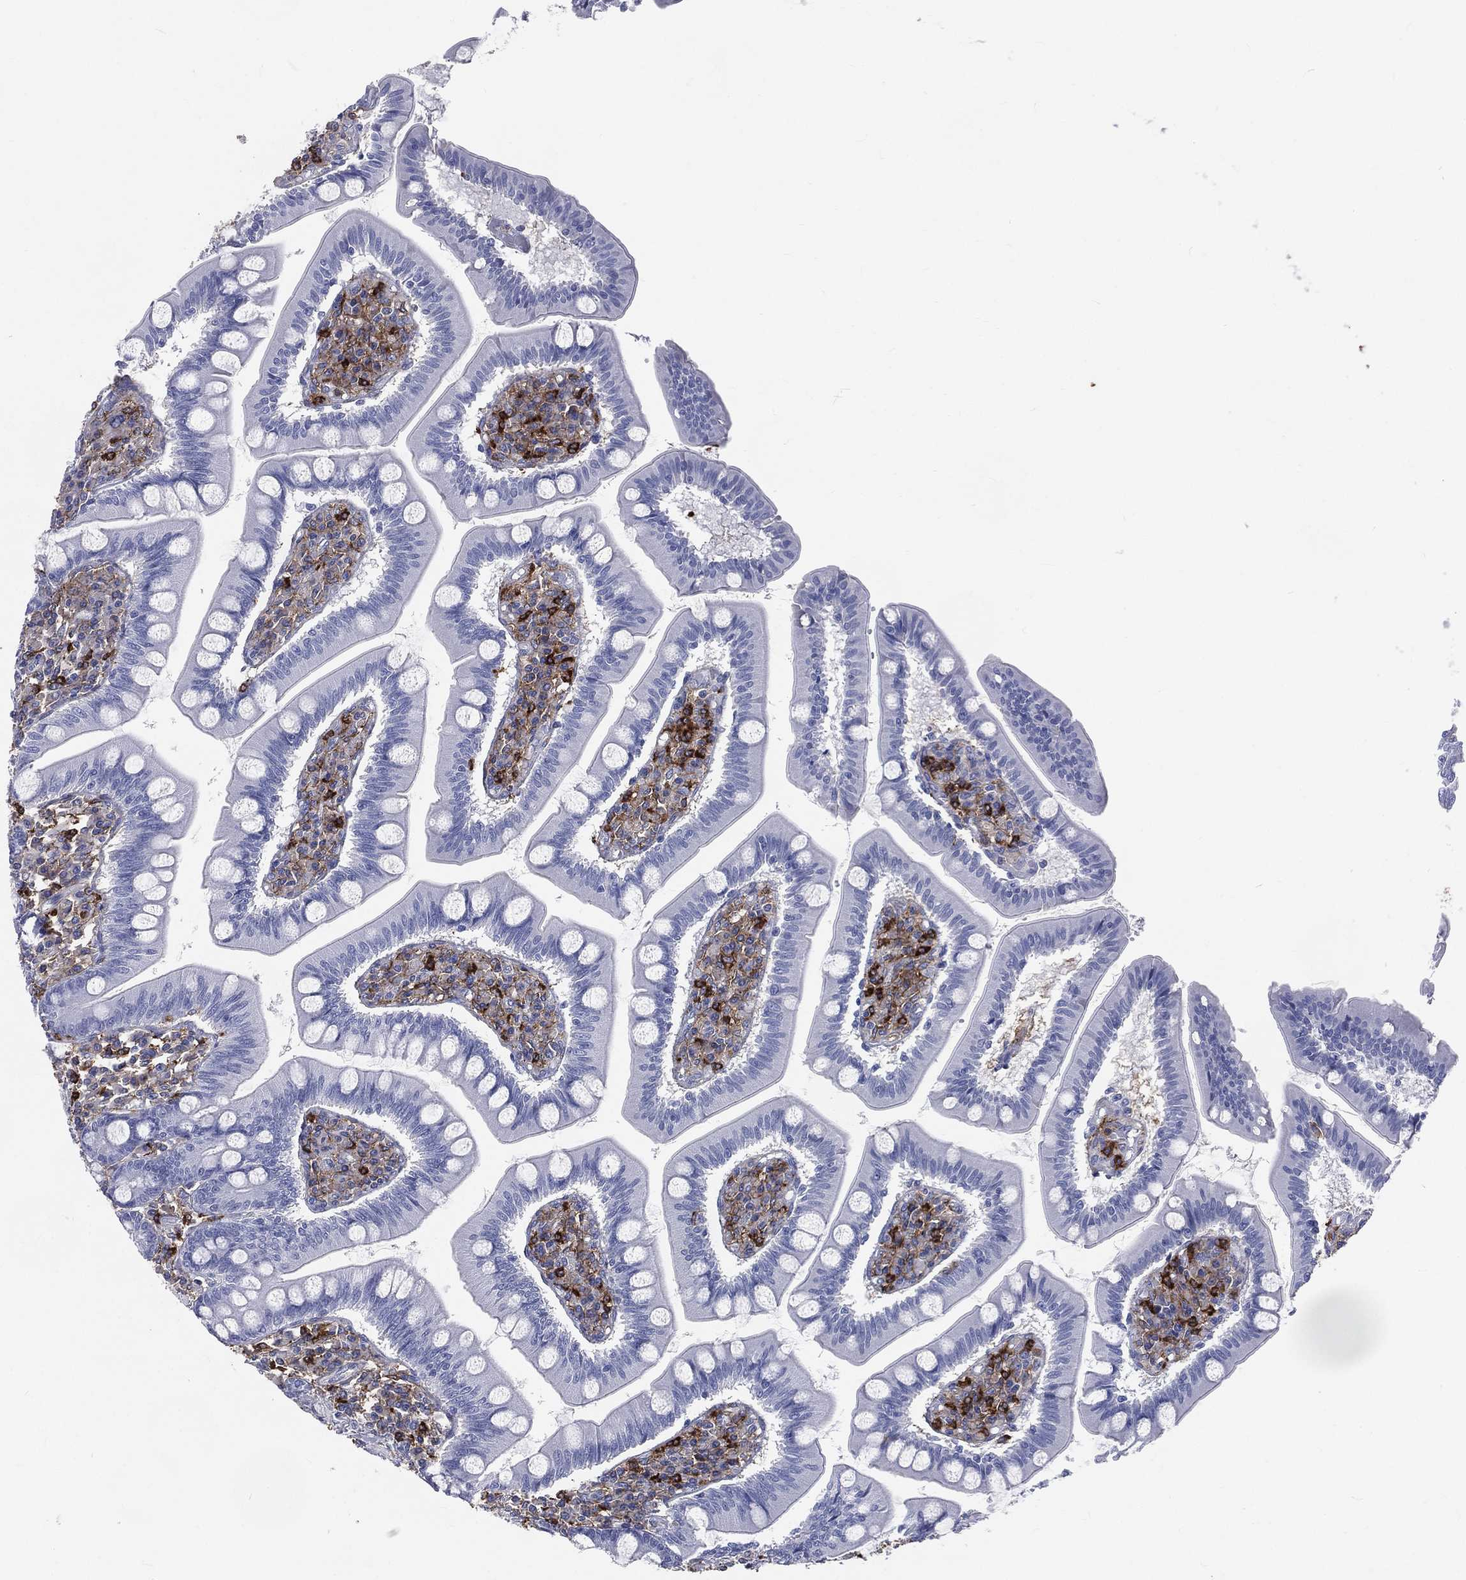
{"staining": {"intensity": "negative", "quantity": "none", "location": "none"}, "tissue": "small intestine", "cell_type": "Glandular cells", "image_type": "normal", "snomed": [{"axis": "morphology", "description": "Normal tissue, NOS"}, {"axis": "topography", "description": "Small intestine"}], "caption": "Small intestine stained for a protein using immunohistochemistry exhibits no positivity glandular cells.", "gene": "BASP1", "patient": {"sex": "male", "age": 88}}